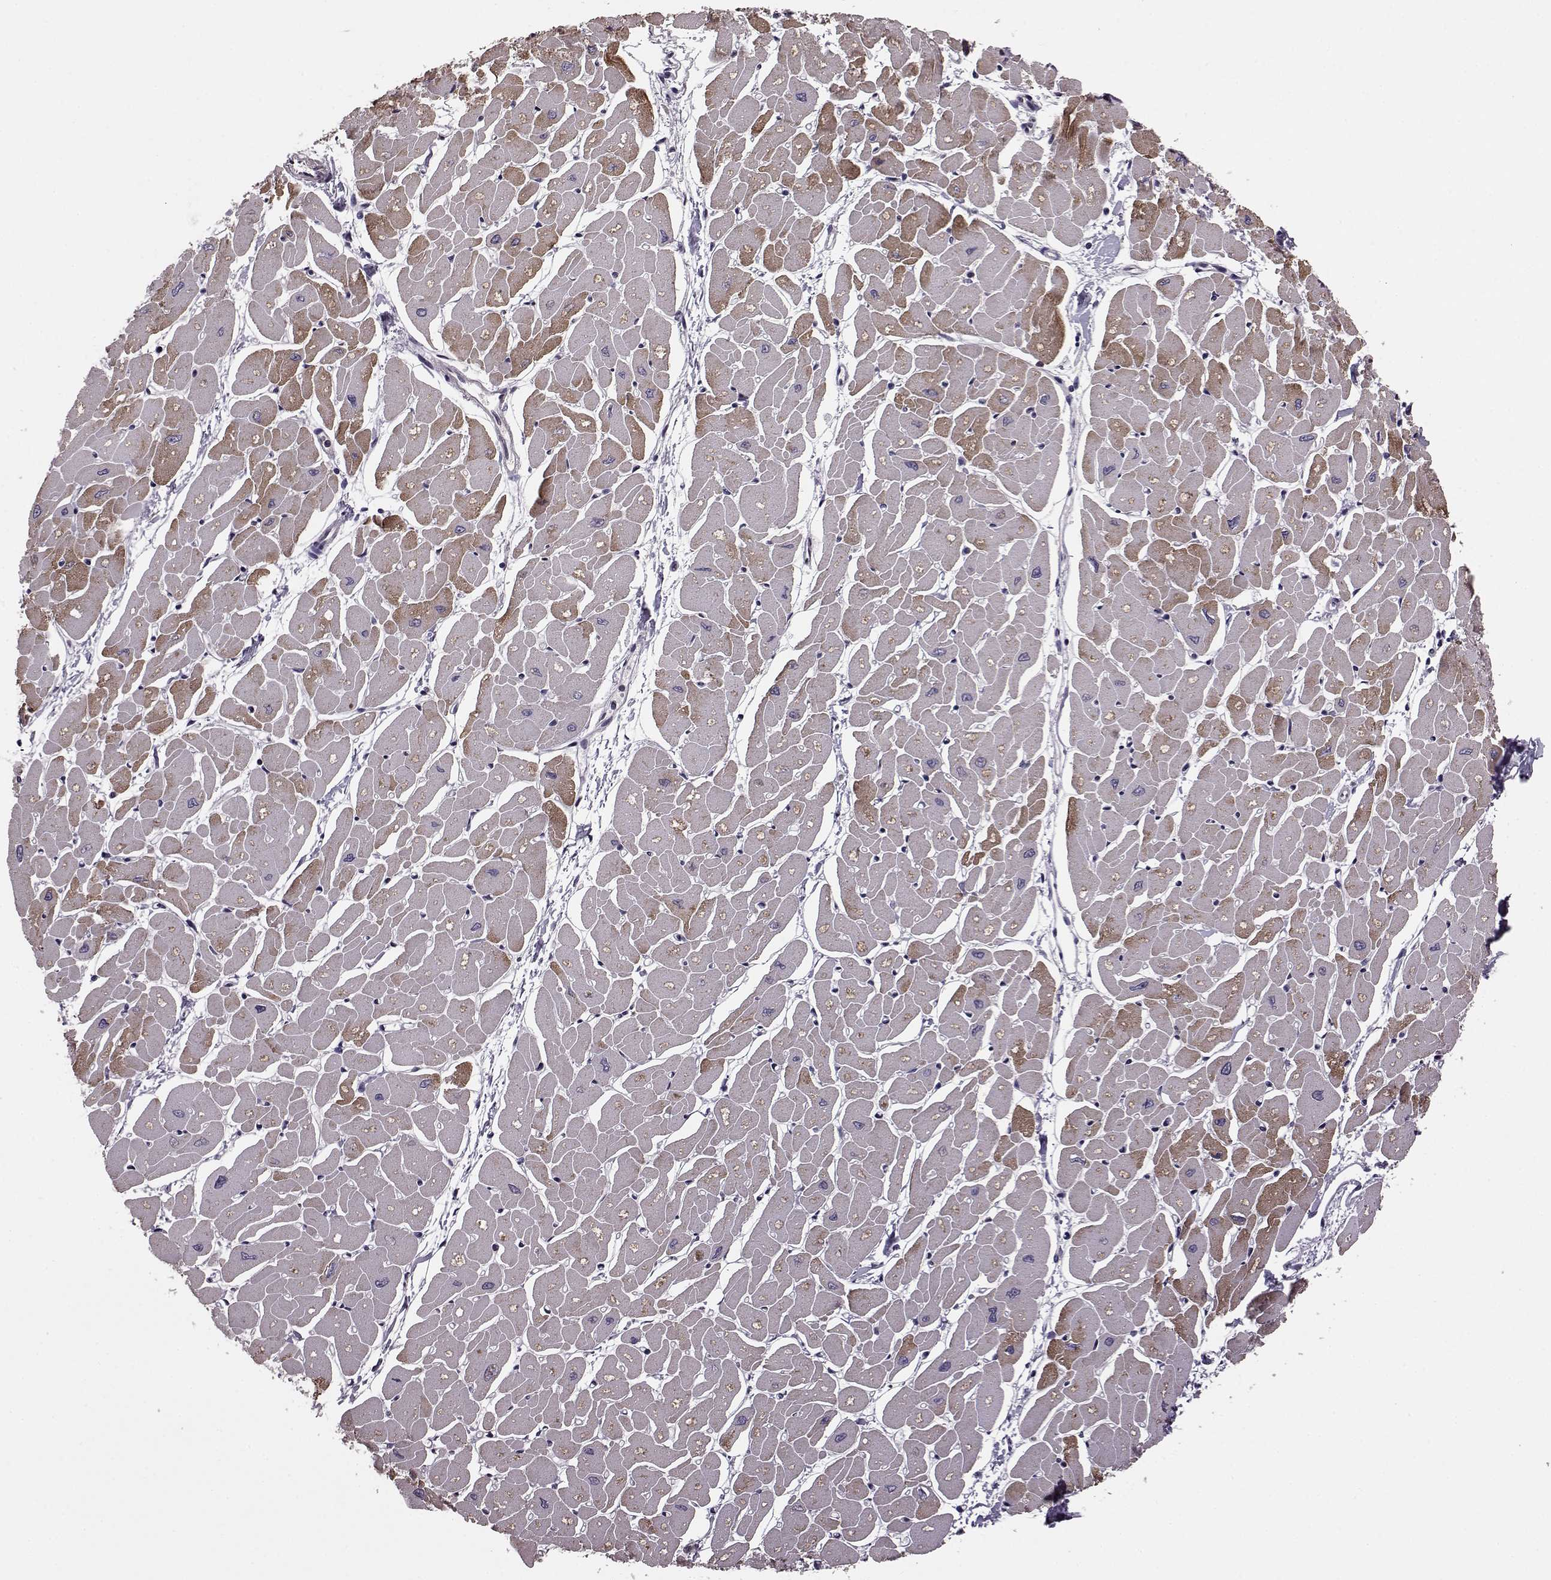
{"staining": {"intensity": "moderate", "quantity": "25%-75%", "location": "cytoplasmic/membranous"}, "tissue": "heart muscle", "cell_type": "Cardiomyocytes", "image_type": "normal", "snomed": [{"axis": "morphology", "description": "Normal tissue, NOS"}, {"axis": "topography", "description": "Heart"}], "caption": "IHC image of normal human heart muscle stained for a protein (brown), which reveals medium levels of moderate cytoplasmic/membranous expression in about 25%-75% of cardiomyocytes.", "gene": "CDC42SE1", "patient": {"sex": "male", "age": 57}}